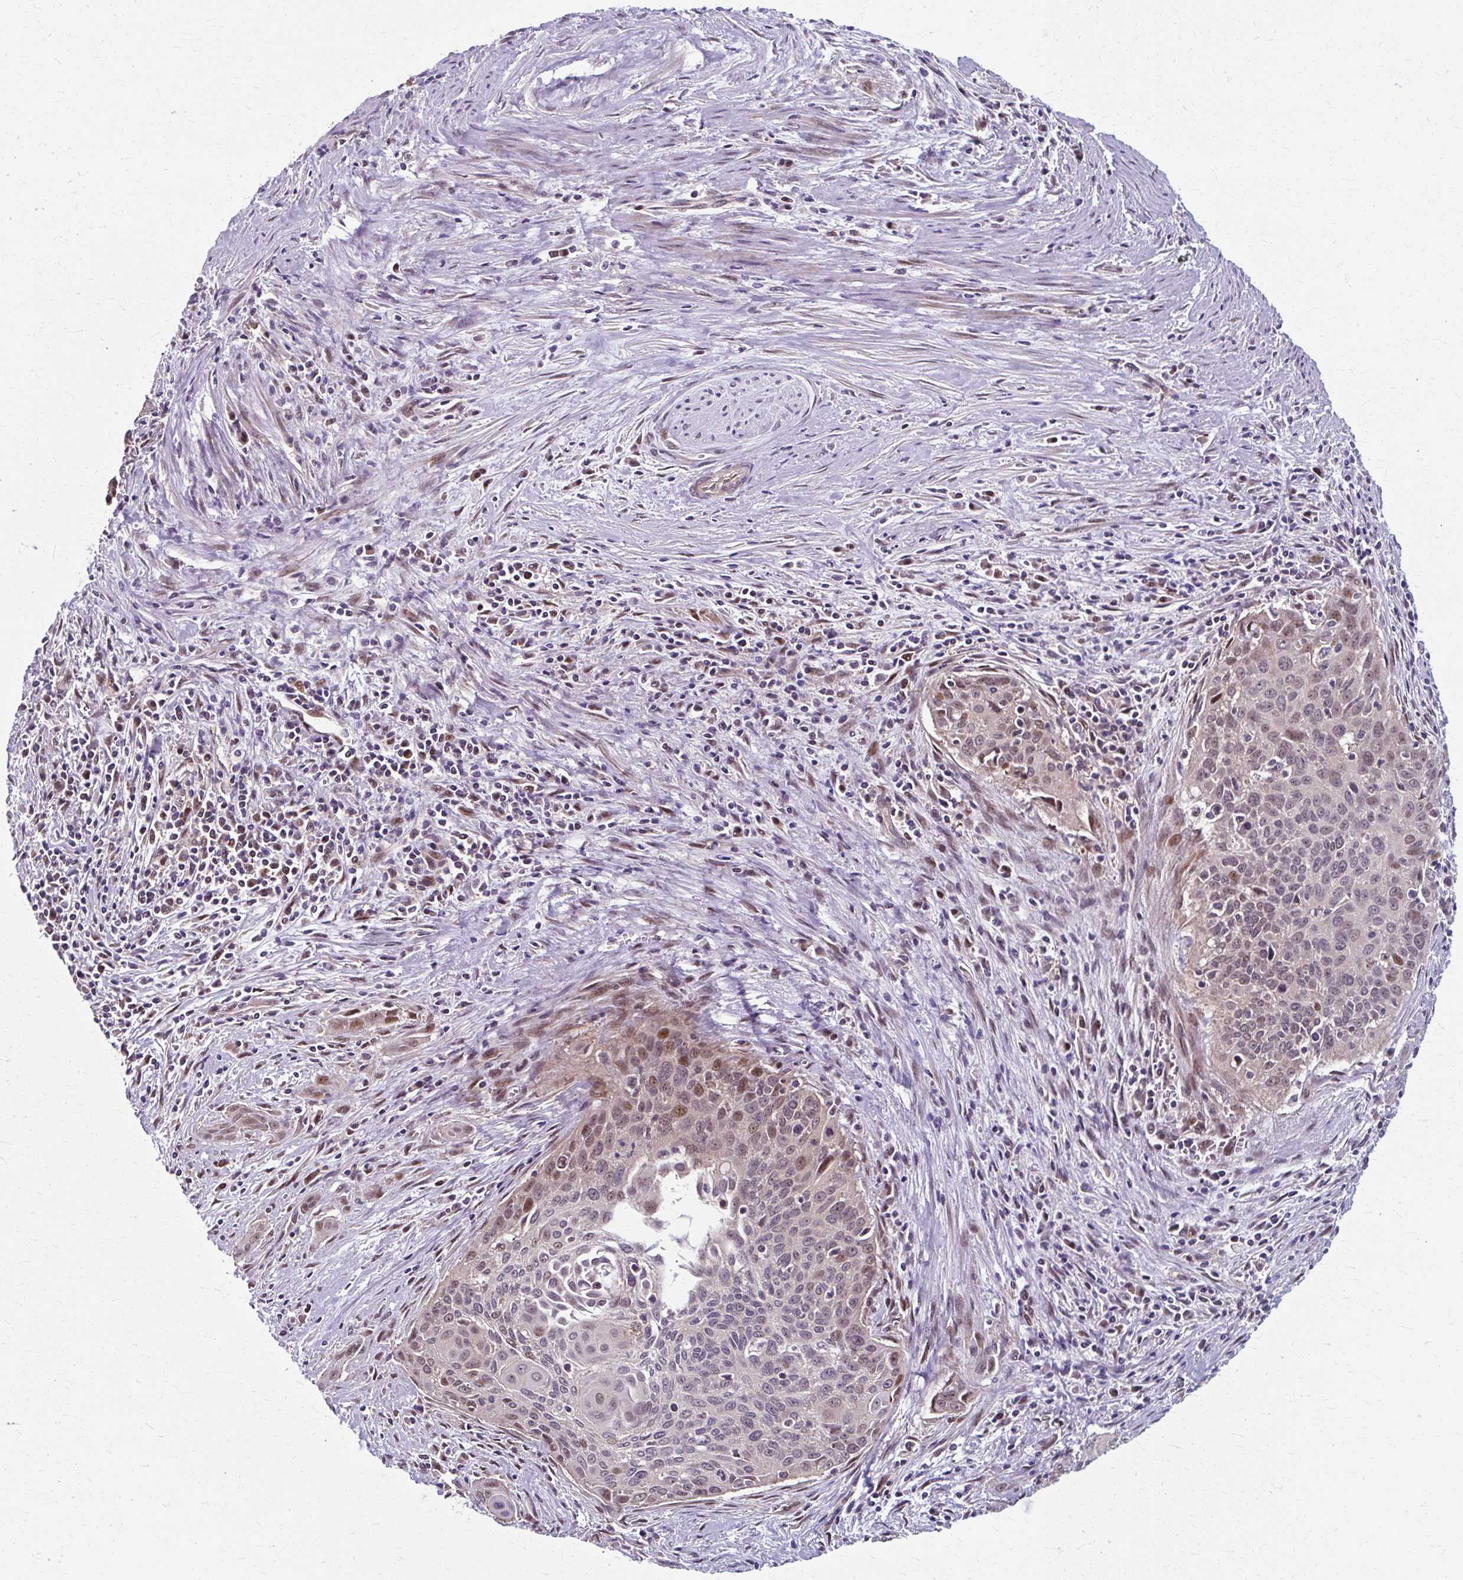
{"staining": {"intensity": "moderate", "quantity": "<25%", "location": "nuclear"}, "tissue": "cervical cancer", "cell_type": "Tumor cells", "image_type": "cancer", "snomed": [{"axis": "morphology", "description": "Squamous cell carcinoma, NOS"}, {"axis": "topography", "description": "Cervix"}], "caption": "Moderate nuclear positivity for a protein is identified in about <25% of tumor cells of cervical cancer using IHC.", "gene": "ZNF555", "patient": {"sex": "female", "age": 55}}